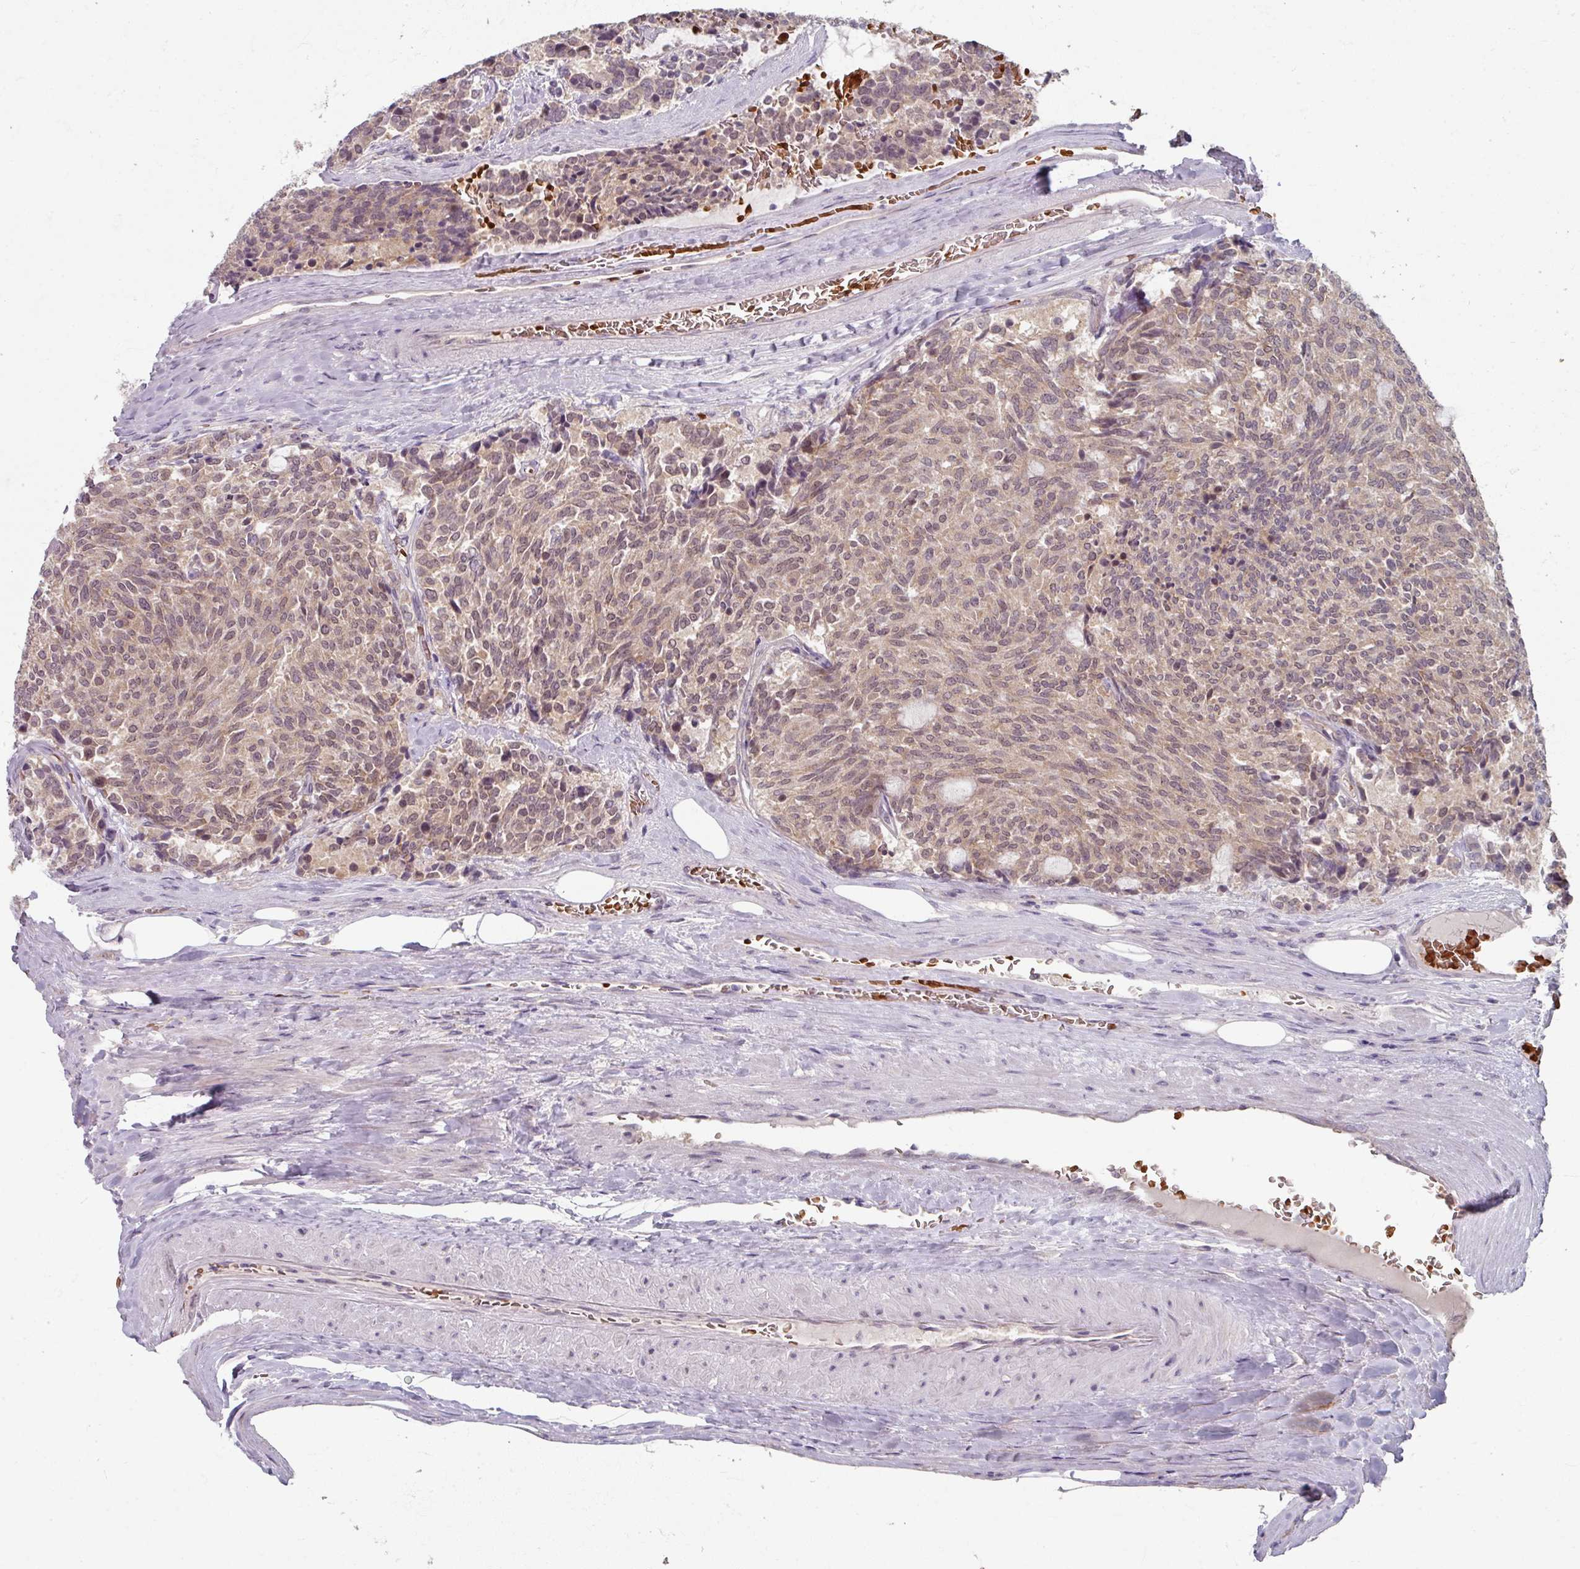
{"staining": {"intensity": "weak", "quantity": ">75%", "location": "cytoplasmic/membranous,nuclear"}, "tissue": "carcinoid", "cell_type": "Tumor cells", "image_type": "cancer", "snomed": [{"axis": "morphology", "description": "Carcinoid, malignant, NOS"}, {"axis": "topography", "description": "Pancreas"}], "caption": "High-magnification brightfield microscopy of carcinoid stained with DAB (brown) and counterstained with hematoxylin (blue). tumor cells exhibit weak cytoplasmic/membranous and nuclear expression is seen in approximately>75% of cells.", "gene": "KMT5C", "patient": {"sex": "female", "age": 54}}